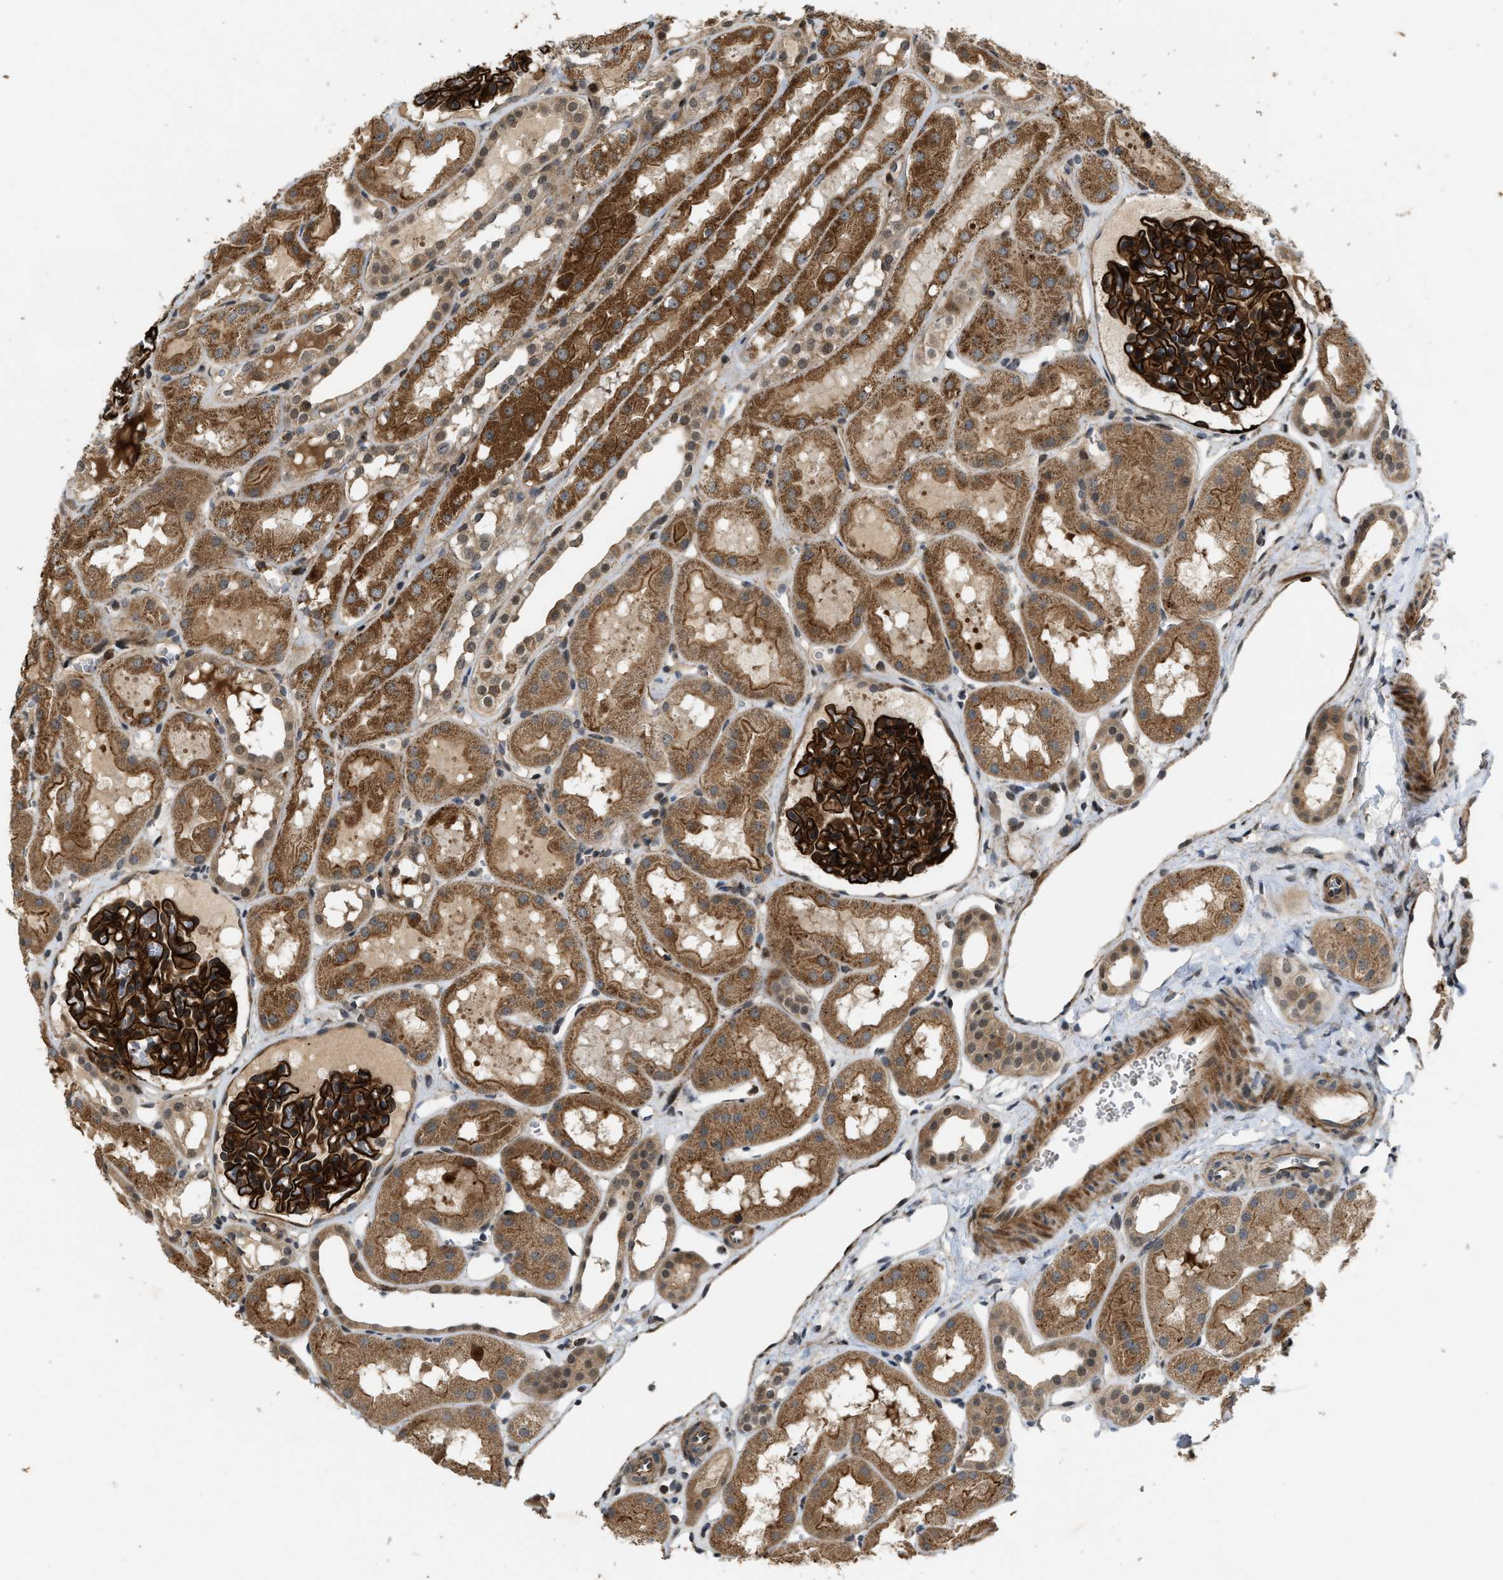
{"staining": {"intensity": "strong", "quantity": ">75%", "location": "cytoplasmic/membranous"}, "tissue": "kidney", "cell_type": "Cells in glomeruli", "image_type": "normal", "snomed": [{"axis": "morphology", "description": "Normal tissue, NOS"}, {"axis": "topography", "description": "Kidney"}, {"axis": "topography", "description": "Urinary bladder"}], "caption": "Cells in glomeruli demonstrate strong cytoplasmic/membranous staining in about >75% of cells in normal kidney.", "gene": "DPF2", "patient": {"sex": "male", "age": 16}}